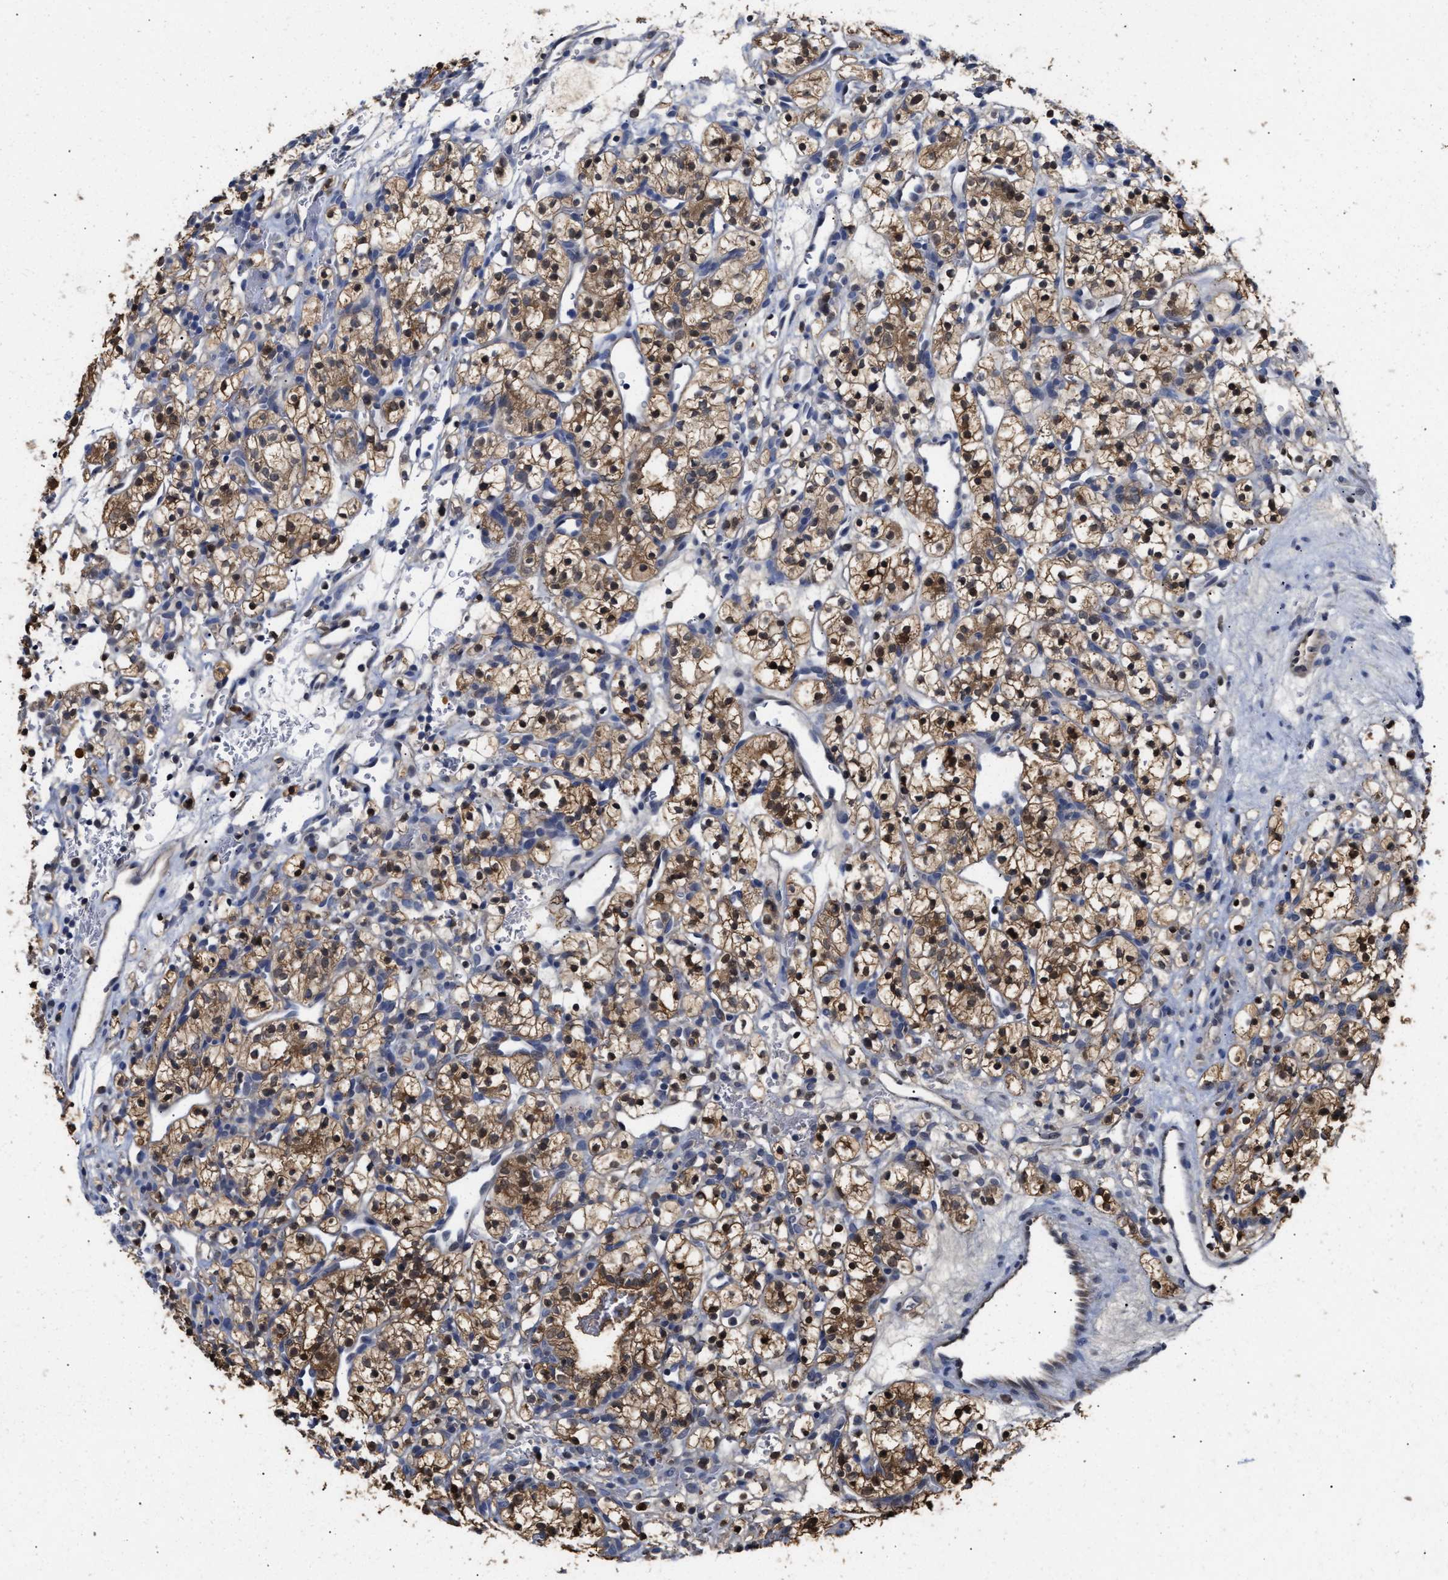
{"staining": {"intensity": "moderate", "quantity": ">75%", "location": "cytoplasmic/membranous"}, "tissue": "renal cancer", "cell_type": "Tumor cells", "image_type": "cancer", "snomed": [{"axis": "morphology", "description": "Adenocarcinoma, NOS"}, {"axis": "topography", "description": "Kidney"}], "caption": "Adenocarcinoma (renal) stained with a brown dye demonstrates moderate cytoplasmic/membranous positive staining in approximately >75% of tumor cells.", "gene": "KLHDC1", "patient": {"sex": "female", "age": 57}}